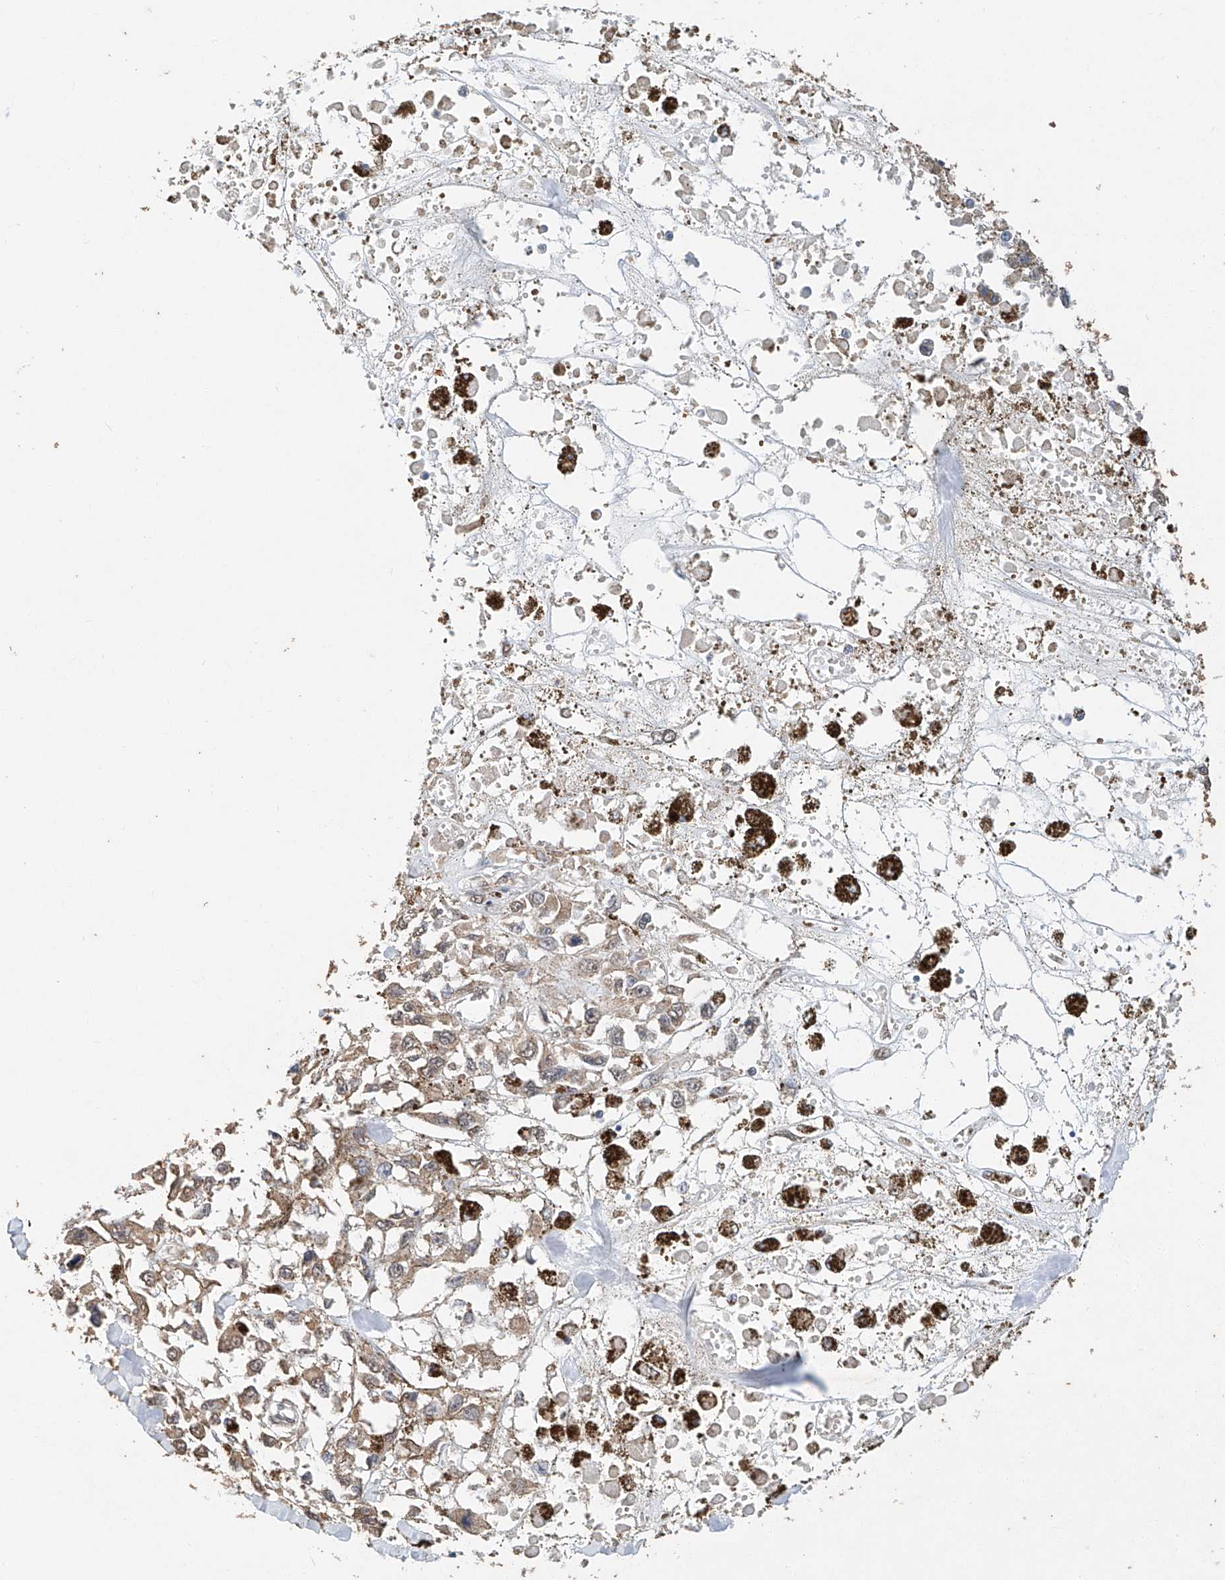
{"staining": {"intensity": "weak", "quantity": "25%-75%", "location": "cytoplasmic/membranous"}, "tissue": "melanoma", "cell_type": "Tumor cells", "image_type": "cancer", "snomed": [{"axis": "morphology", "description": "Malignant melanoma, Metastatic site"}, {"axis": "topography", "description": "Lymph node"}], "caption": "Tumor cells reveal weak cytoplasmic/membranous positivity in about 25%-75% of cells in malignant melanoma (metastatic site).", "gene": "CERS4", "patient": {"sex": "male", "age": 59}}